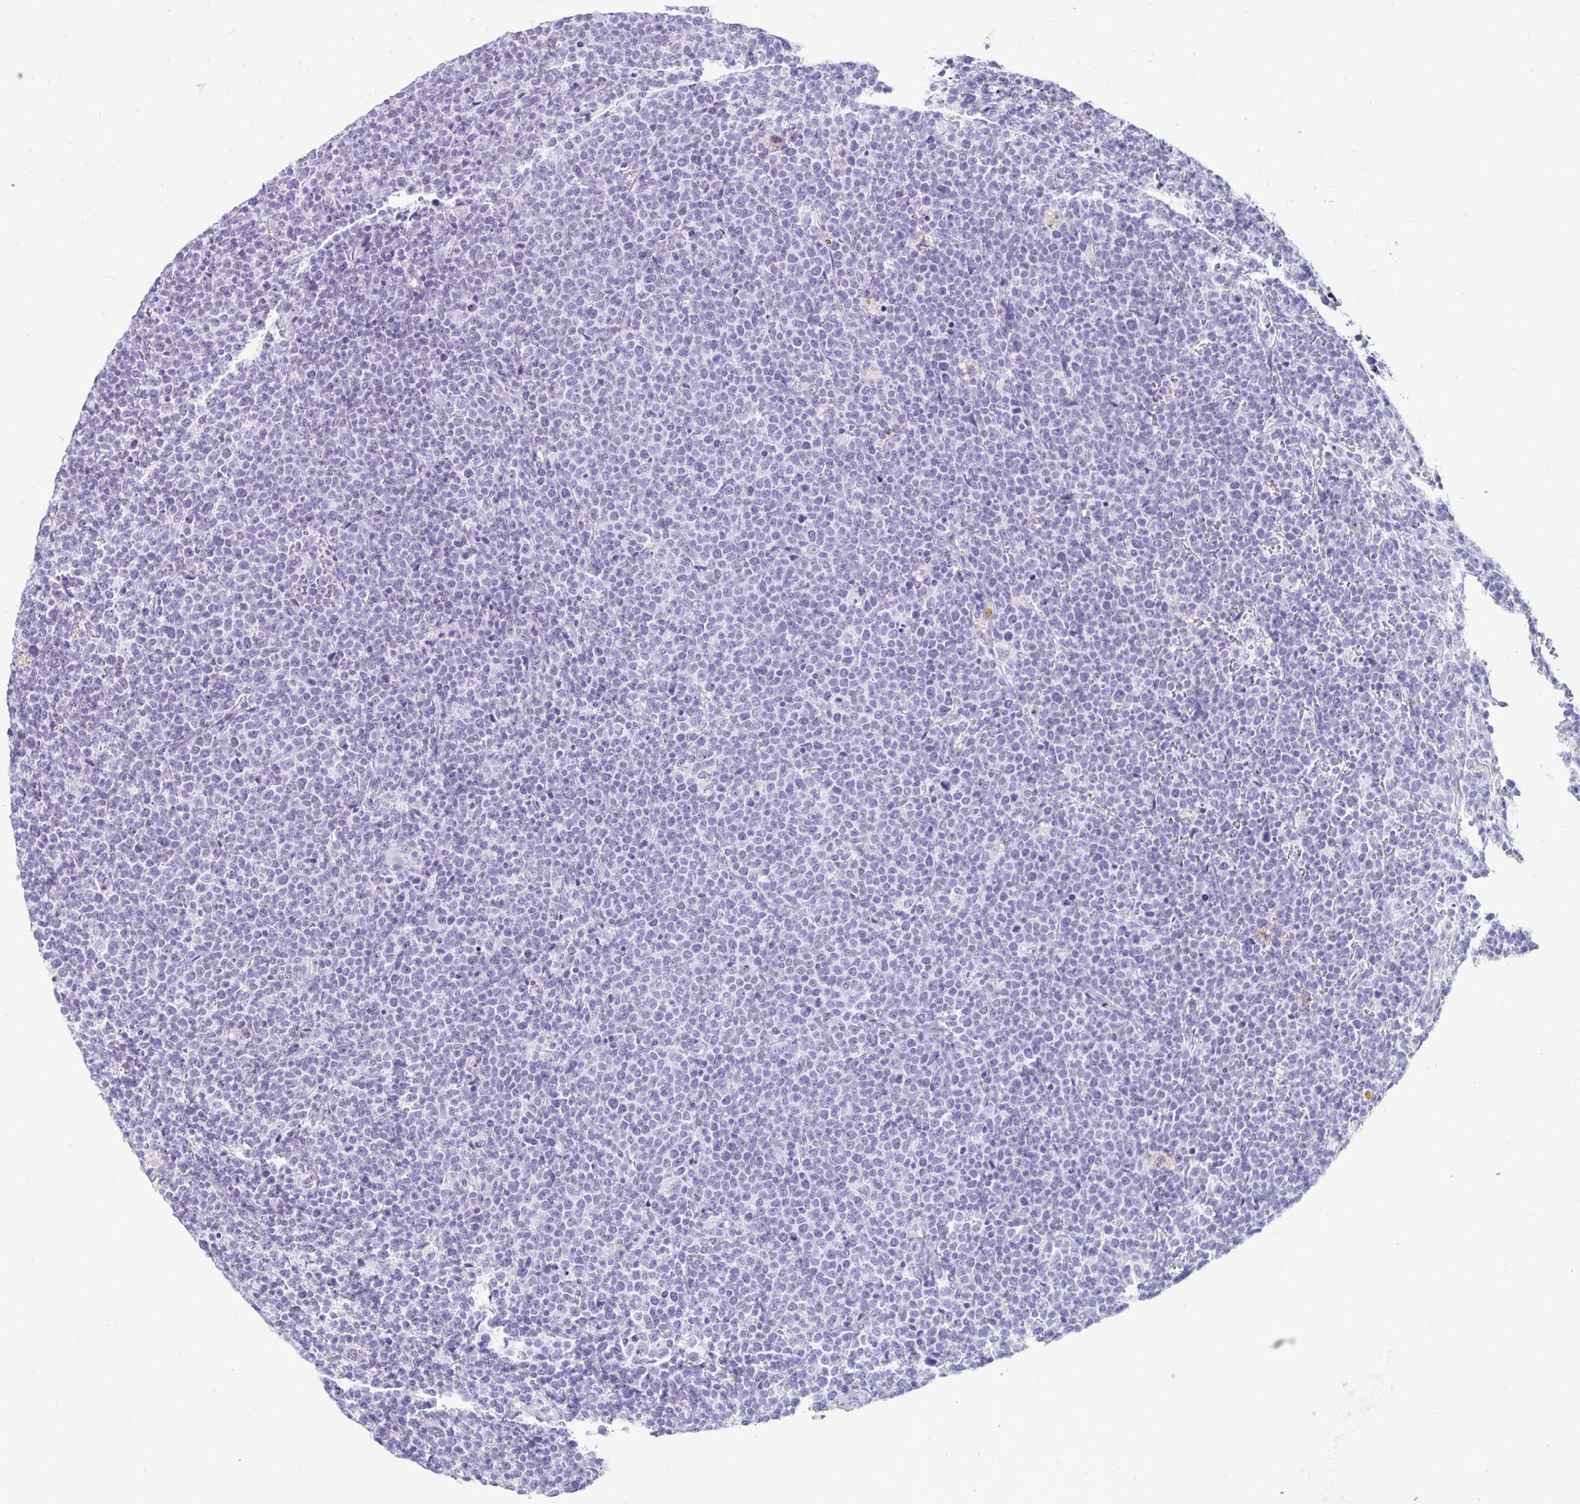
{"staining": {"intensity": "negative", "quantity": "none", "location": "none"}, "tissue": "lymphoma", "cell_type": "Tumor cells", "image_type": "cancer", "snomed": [{"axis": "morphology", "description": "Malignant lymphoma, non-Hodgkin's type, High grade"}, {"axis": "topography", "description": "Lymph node"}], "caption": "DAB immunohistochemical staining of lymphoma reveals no significant expression in tumor cells. (DAB (3,3'-diaminobenzidine) IHC, high magnification).", "gene": "CST6", "patient": {"sex": "male", "age": 61}}